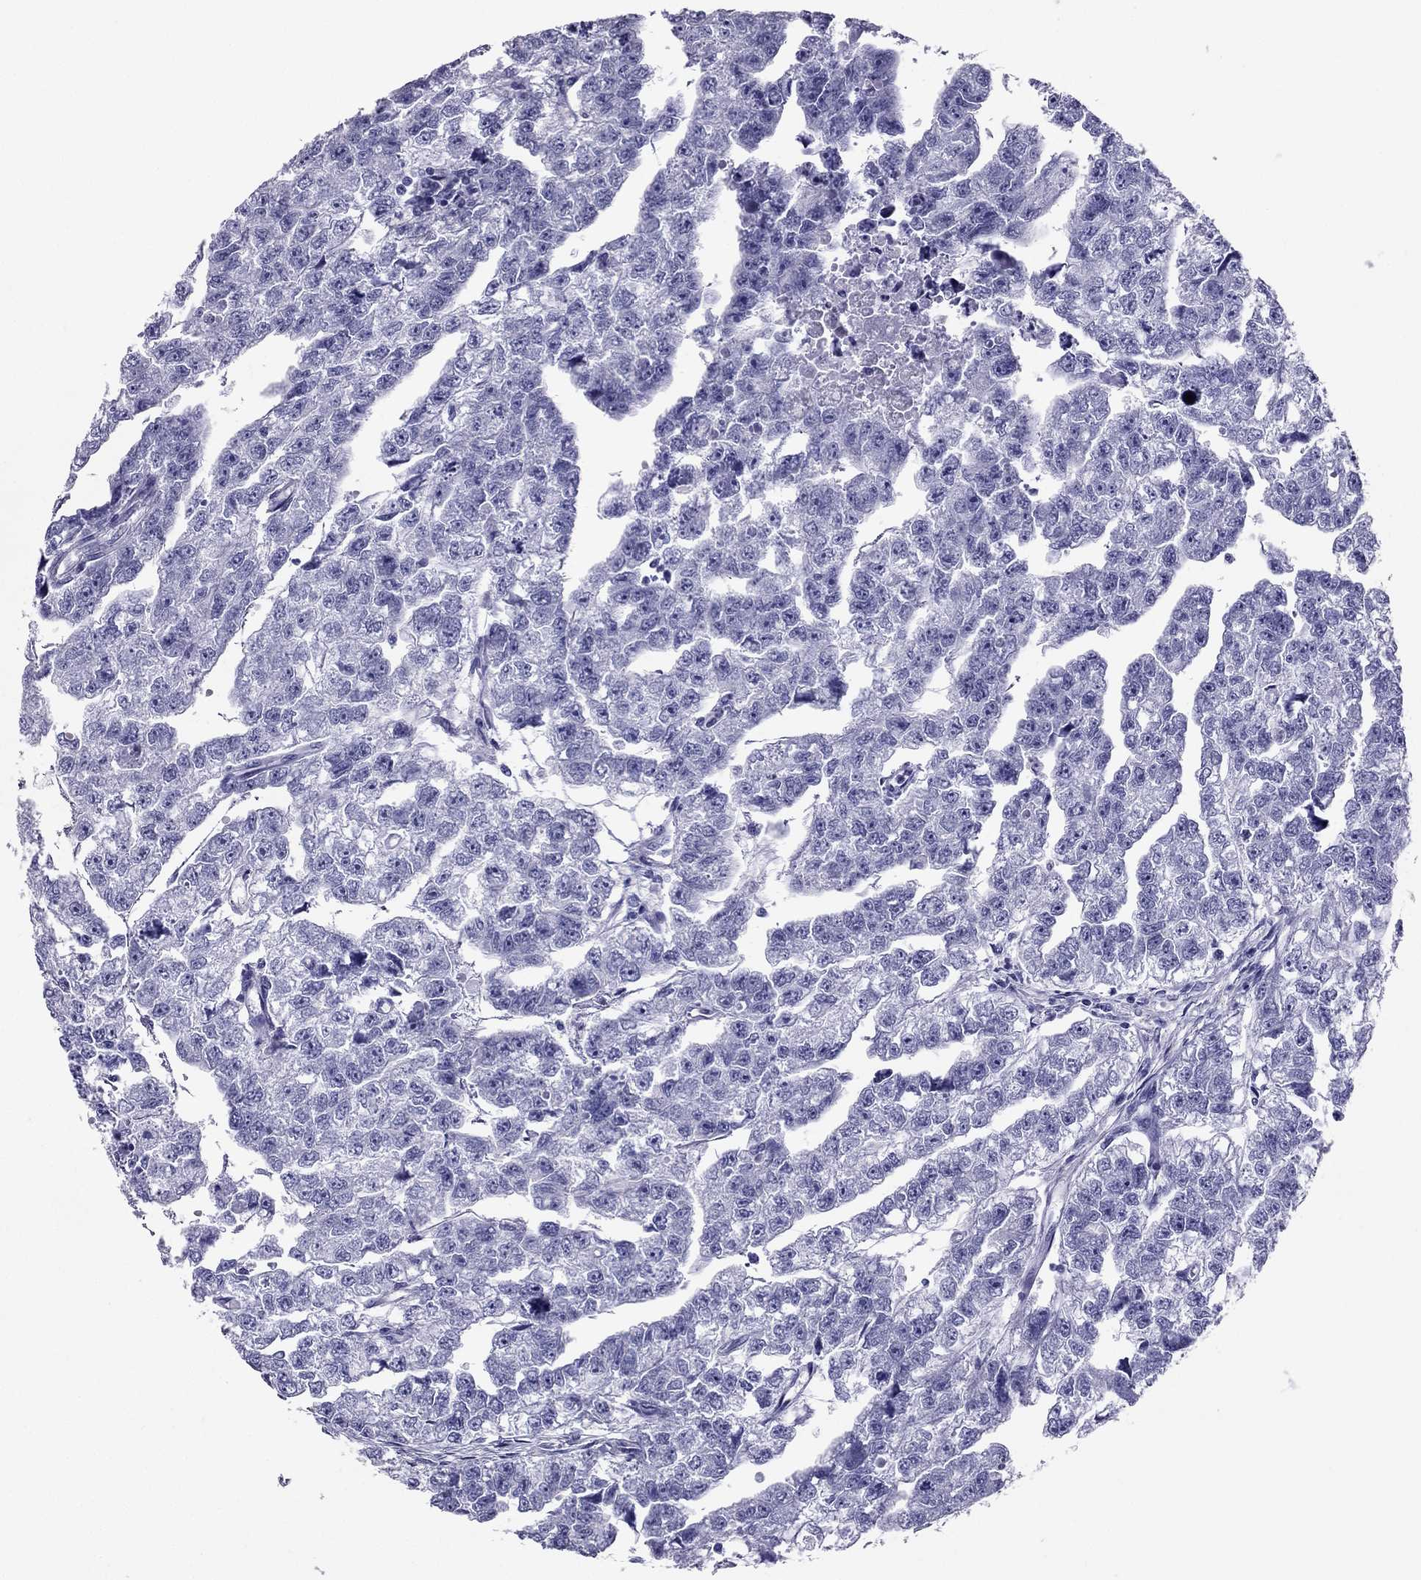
{"staining": {"intensity": "negative", "quantity": "none", "location": "none"}, "tissue": "testis cancer", "cell_type": "Tumor cells", "image_type": "cancer", "snomed": [{"axis": "morphology", "description": "Carcinoma, Embryonal, NOS"}, {"axis": "morphology", "description": "Teratoma, malignant, NOS"}, {"axis": "topography", "description": "Testis"}], "caption": "Micrograph shows no protein positivity in tumor cells of testis cancer (malignant teratoma) tissue.", "gene": "PDE6A", "patient": {"sex": "male", "age": 44}}